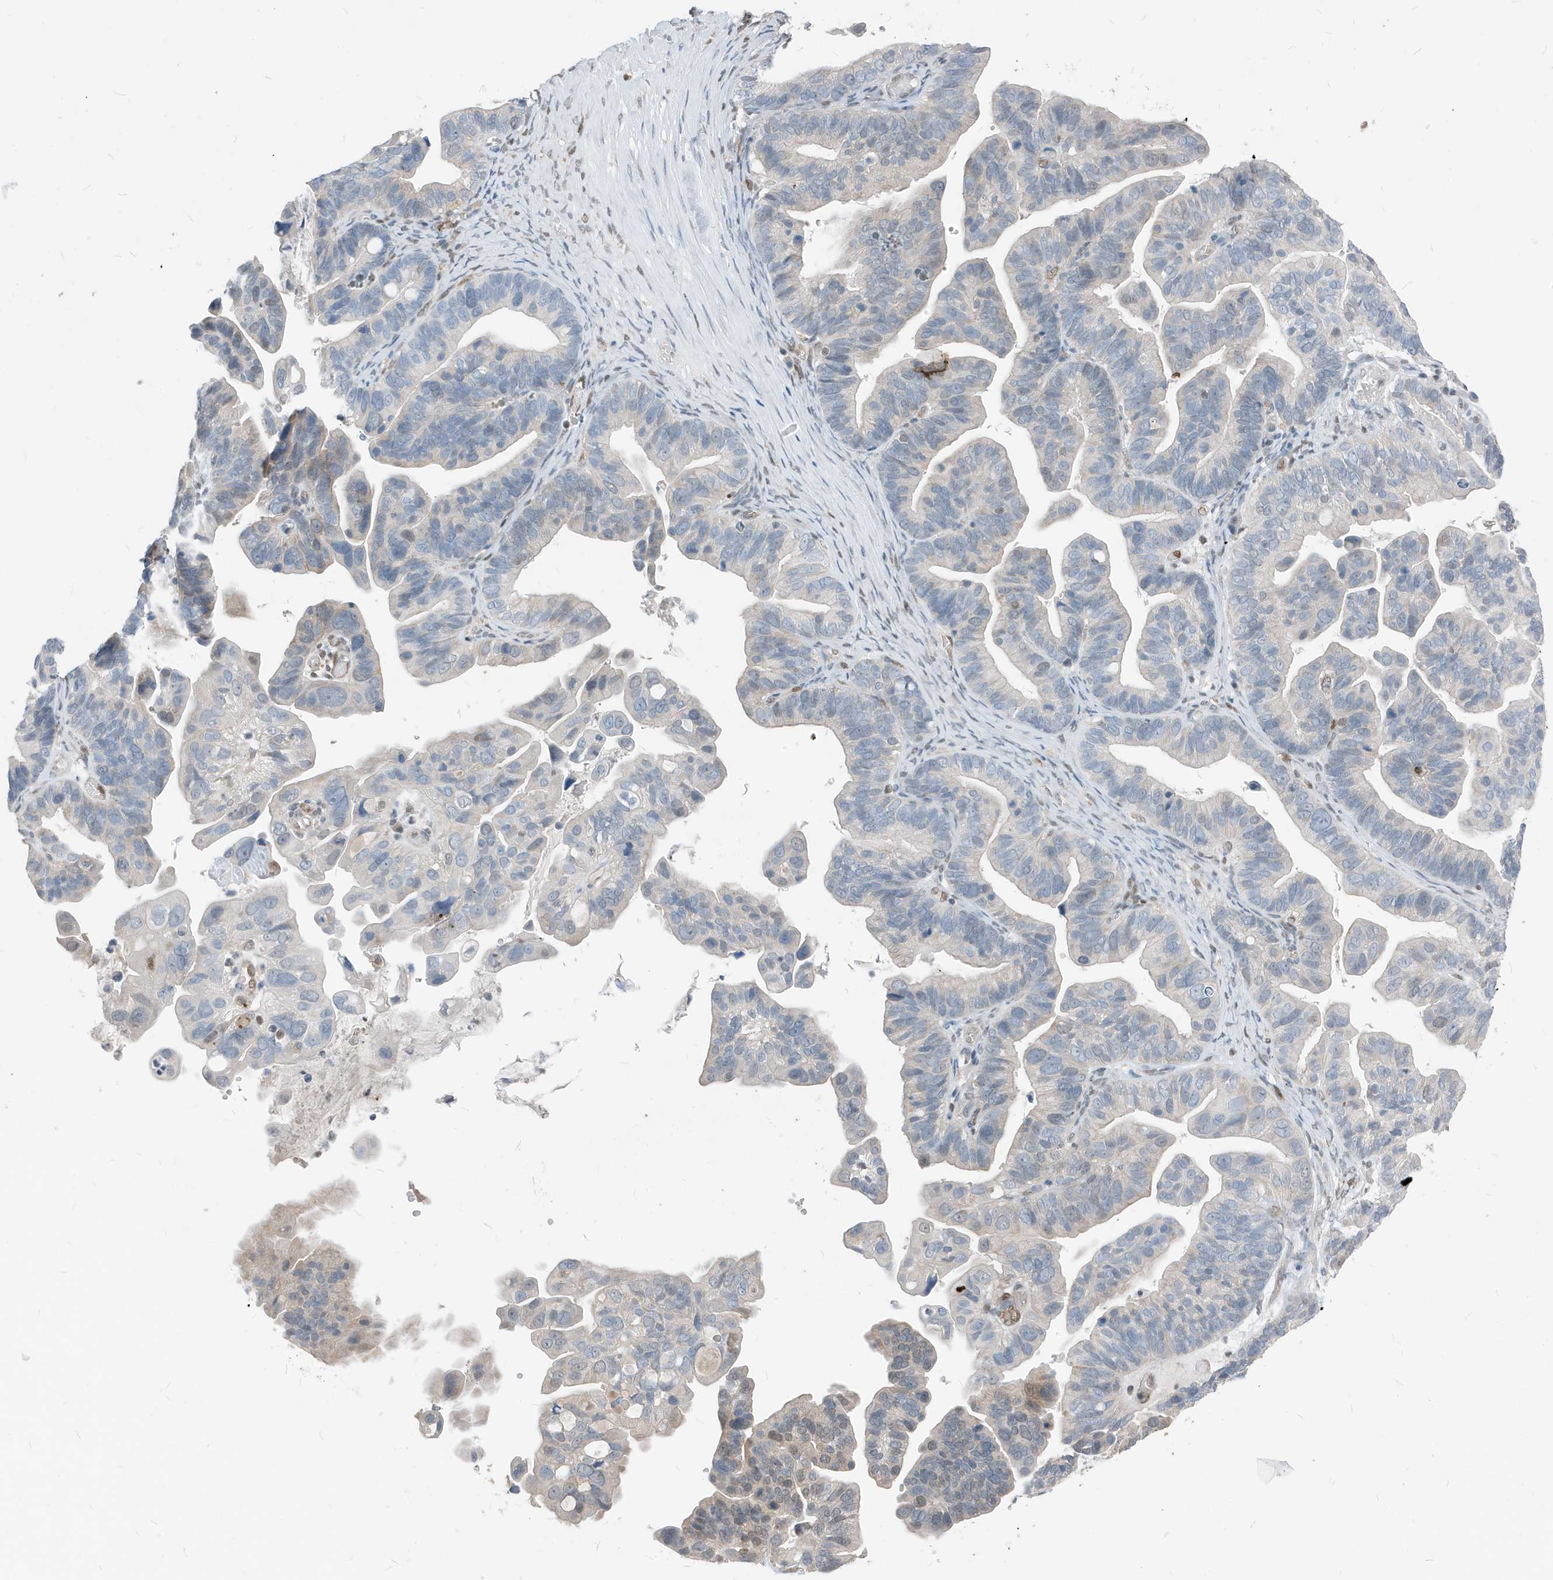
{"staining": {"intensity": "weak", "quantity": "<25%", "location": "nuclear"}, "tissue": "ovarian cancer", "cell_type": "Tumor cells", "image_type": "cancer", "snomed": [{"axis": "morphology", "description": "Cystadenocarcinoma, serous, NOS"}, {"axis": "topography", "description": "Ovary"}], "caption": "The immunohistochemistry image has no significant staining in tumor cells of ovarian cancer tissue.", "gene": "NCOA7", "patient": {"sex": "female", "age": 56}}